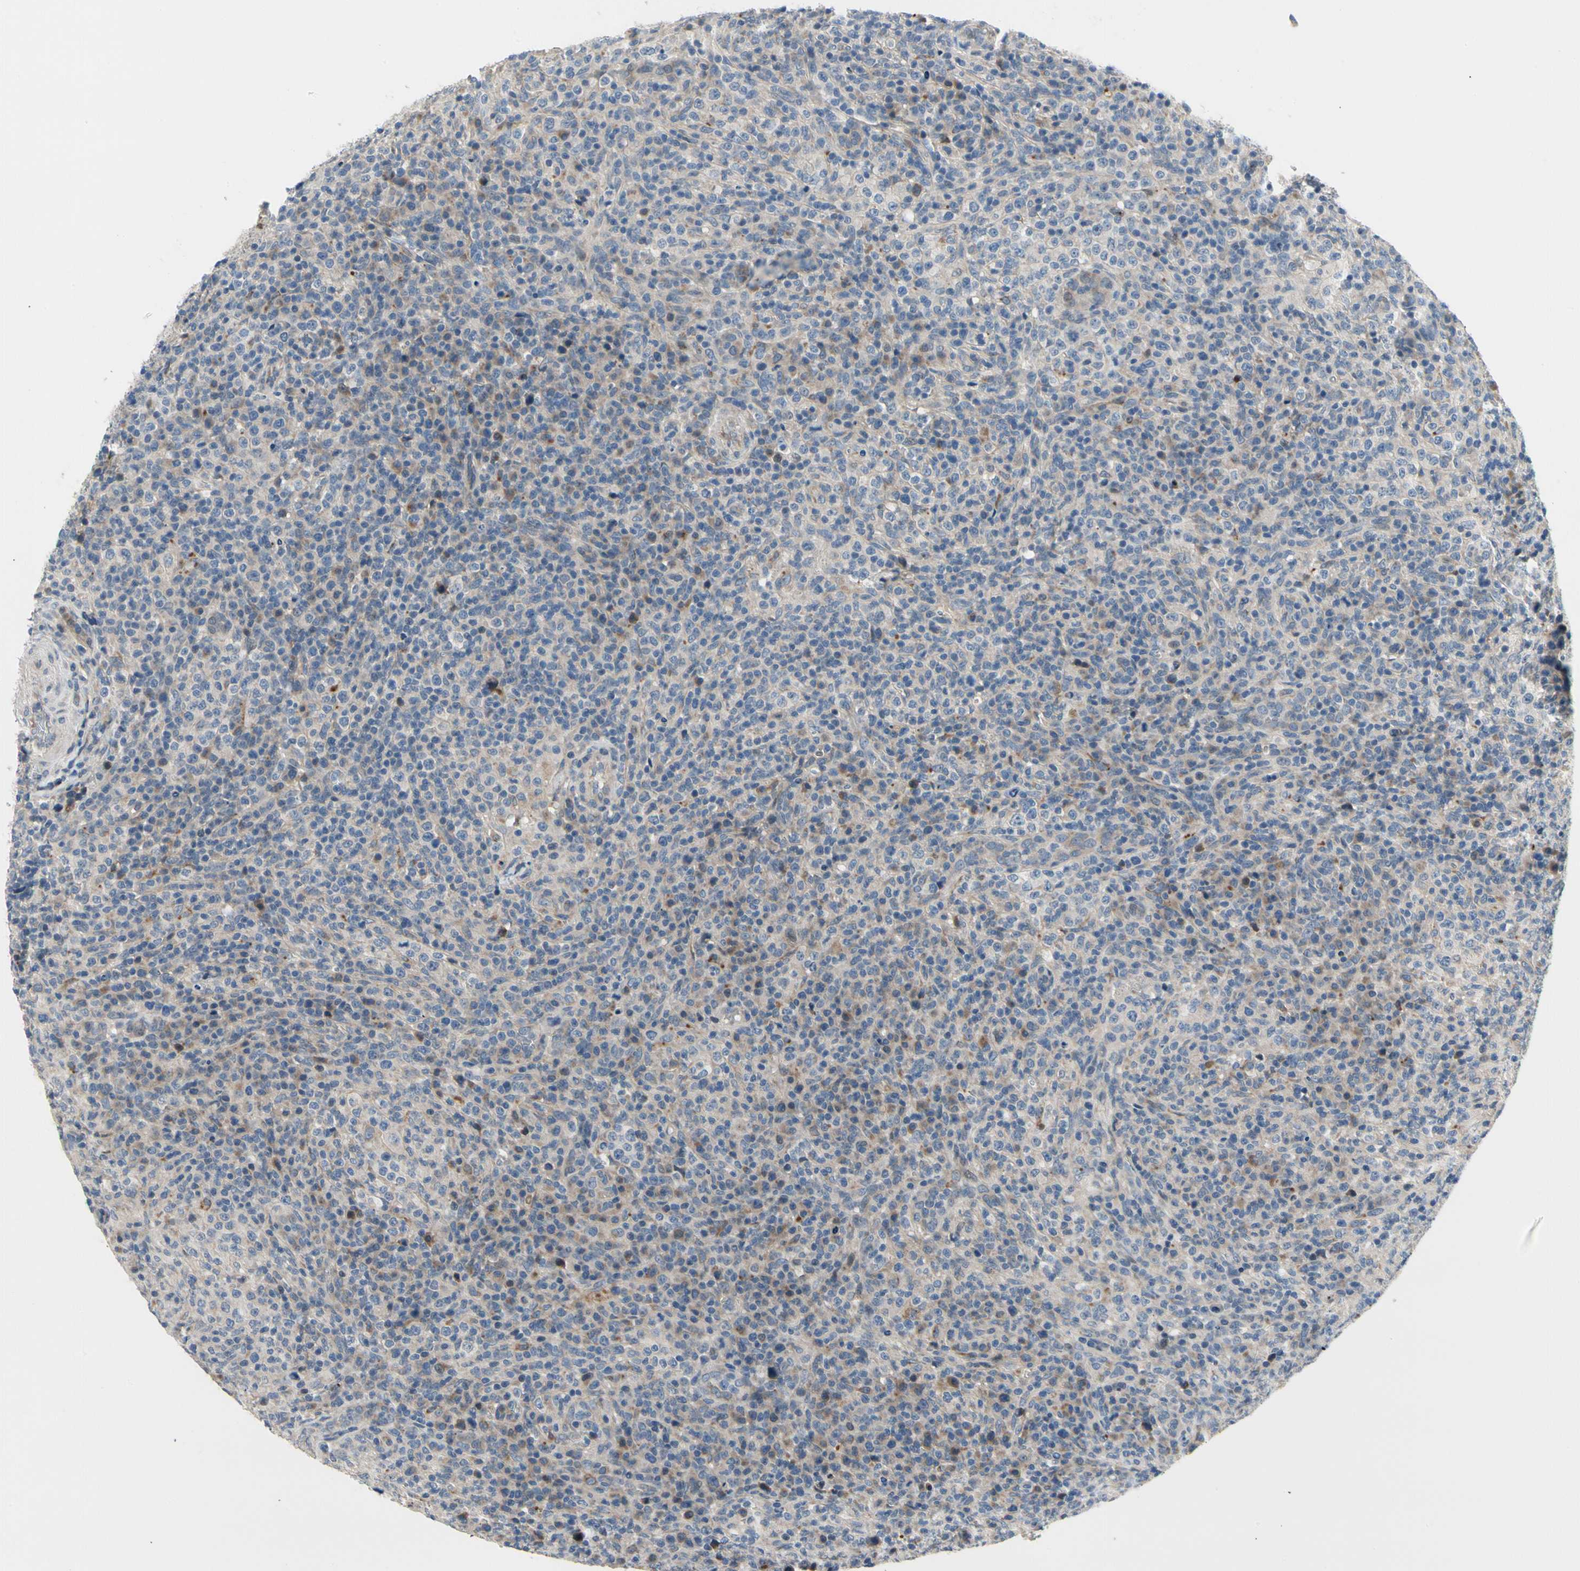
{"staining": {"intensity": "negative", "quantity": "none", "location": "none"}, "tissue": "lymphoma", "cell_type": "Tumor cells", "image_type": "cancer", "snomed": [{"axis": "morphology", "description": "Malignant lymphoma, non-Hodgkin's type, High grade"}, {"axis": "topography", "description": "Lymph node"}], "caption": "High magnification brightfield microscopy of high-grade malignant lymphoma, non-Hodgkin's type stained with DAB (3,3'-diaminobenzidine) (brown) and counterstained with hematoxylin (blue): tumor cells show no significant staining. The staining is performed using DAB (3,3'-diaminobenzidine) brown chromogen with nuclei counter-stained in using hematoxylin.", "gene": "NFASC", "patient": {"sex": "female", "age": 76}}